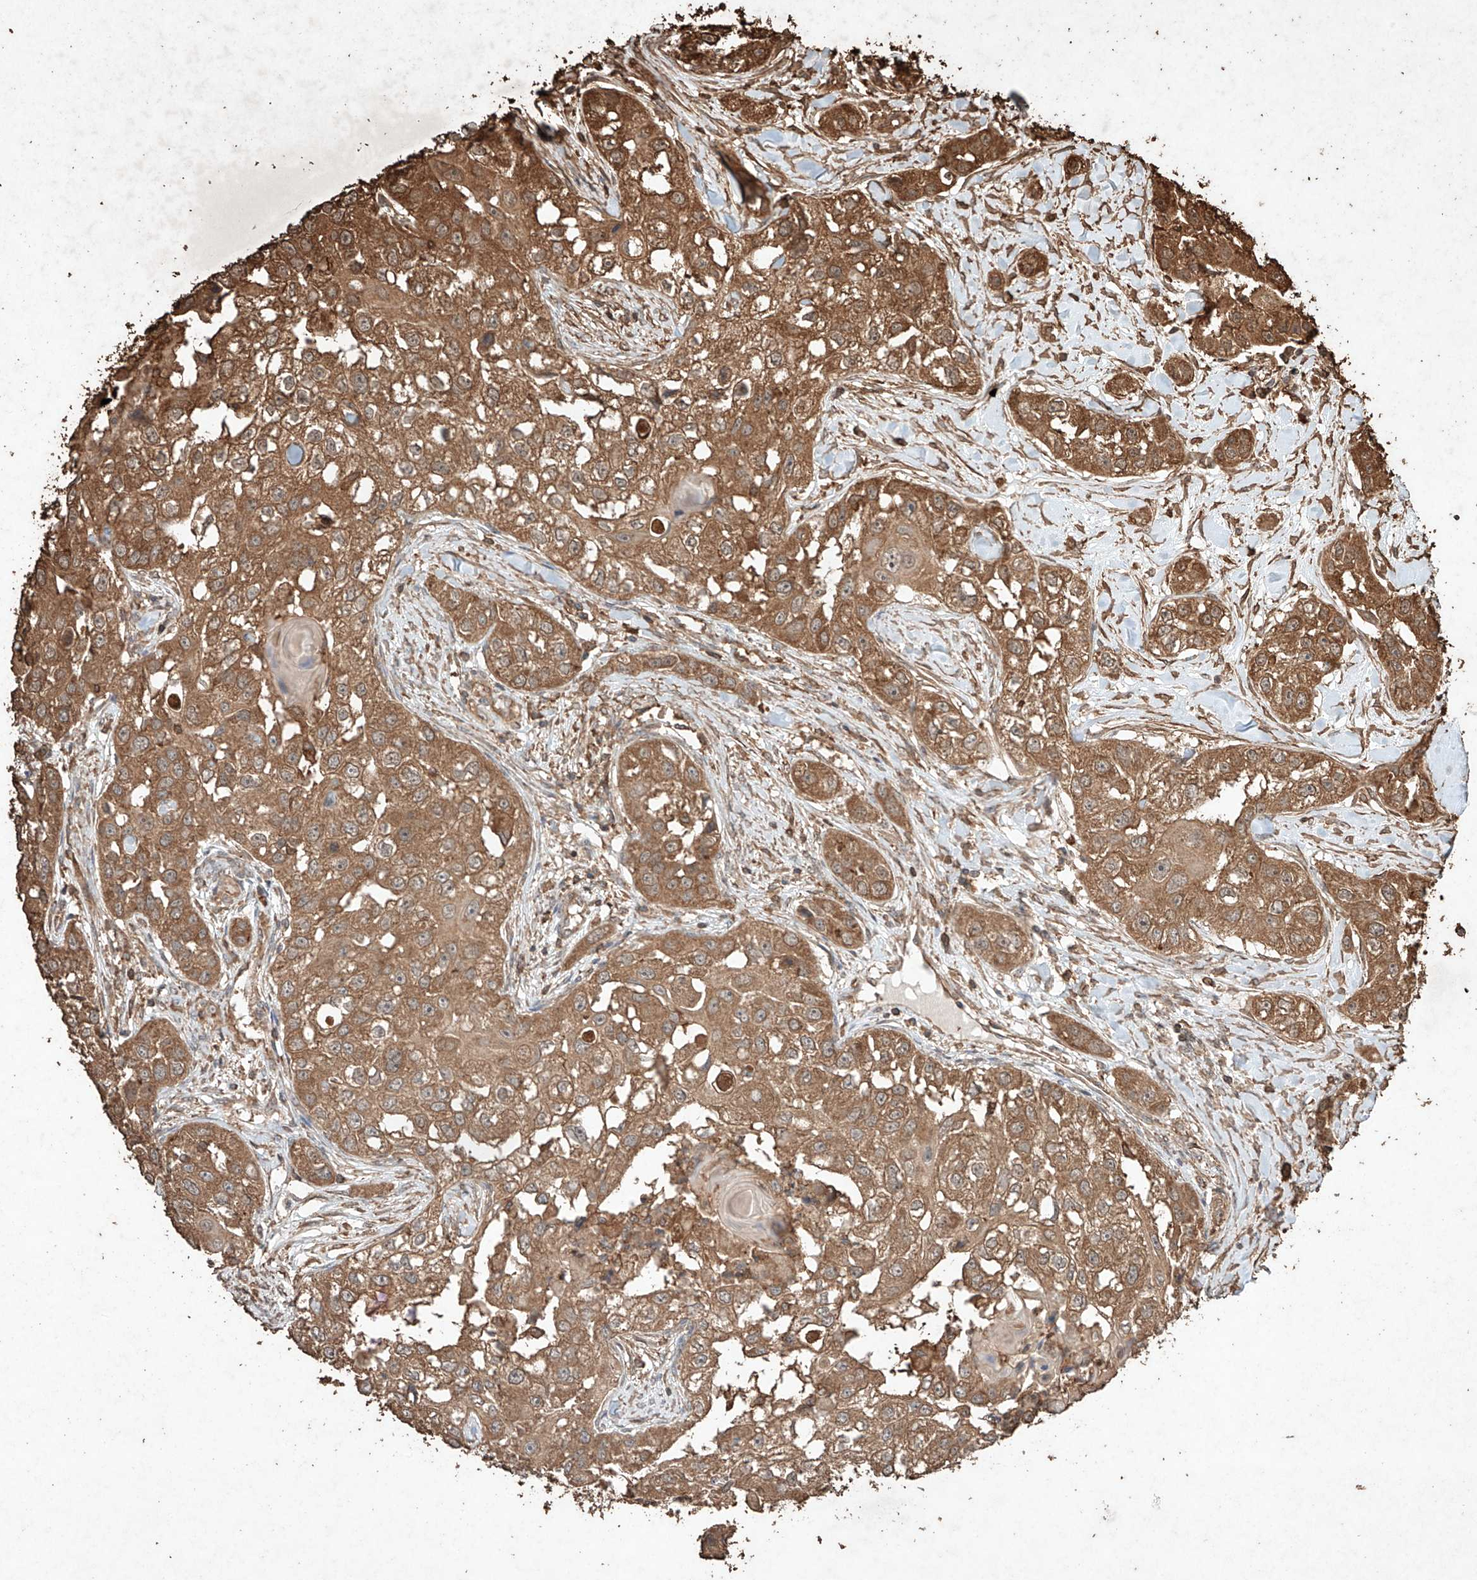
{"staining": {"intensity": "moderate", "quantity": ">75%", "location": "cytoplasmic/membranous"}, "tissue": "head and neck cancer", "cell_type": "Tumor cells", "image_type": "cancer", "snomed": [{"axis": "morphology", "description": "Normal tissue, NOS"}, {"axis": "morphology", "description": "Squamous cell carcinoma, NOS"}, {"axis": "topography", "description": "Skeletal muscle"}, {"axis": "topography", "description": "Head-Neck"}], "caption": "Moderate cytoplasmic/membranous positivity is appreciated in about >75% of tumor cells in head and neck squamous cell carcinoma.", "gene": "M6PR", "patient": {"sex": "male", "age": 51}}